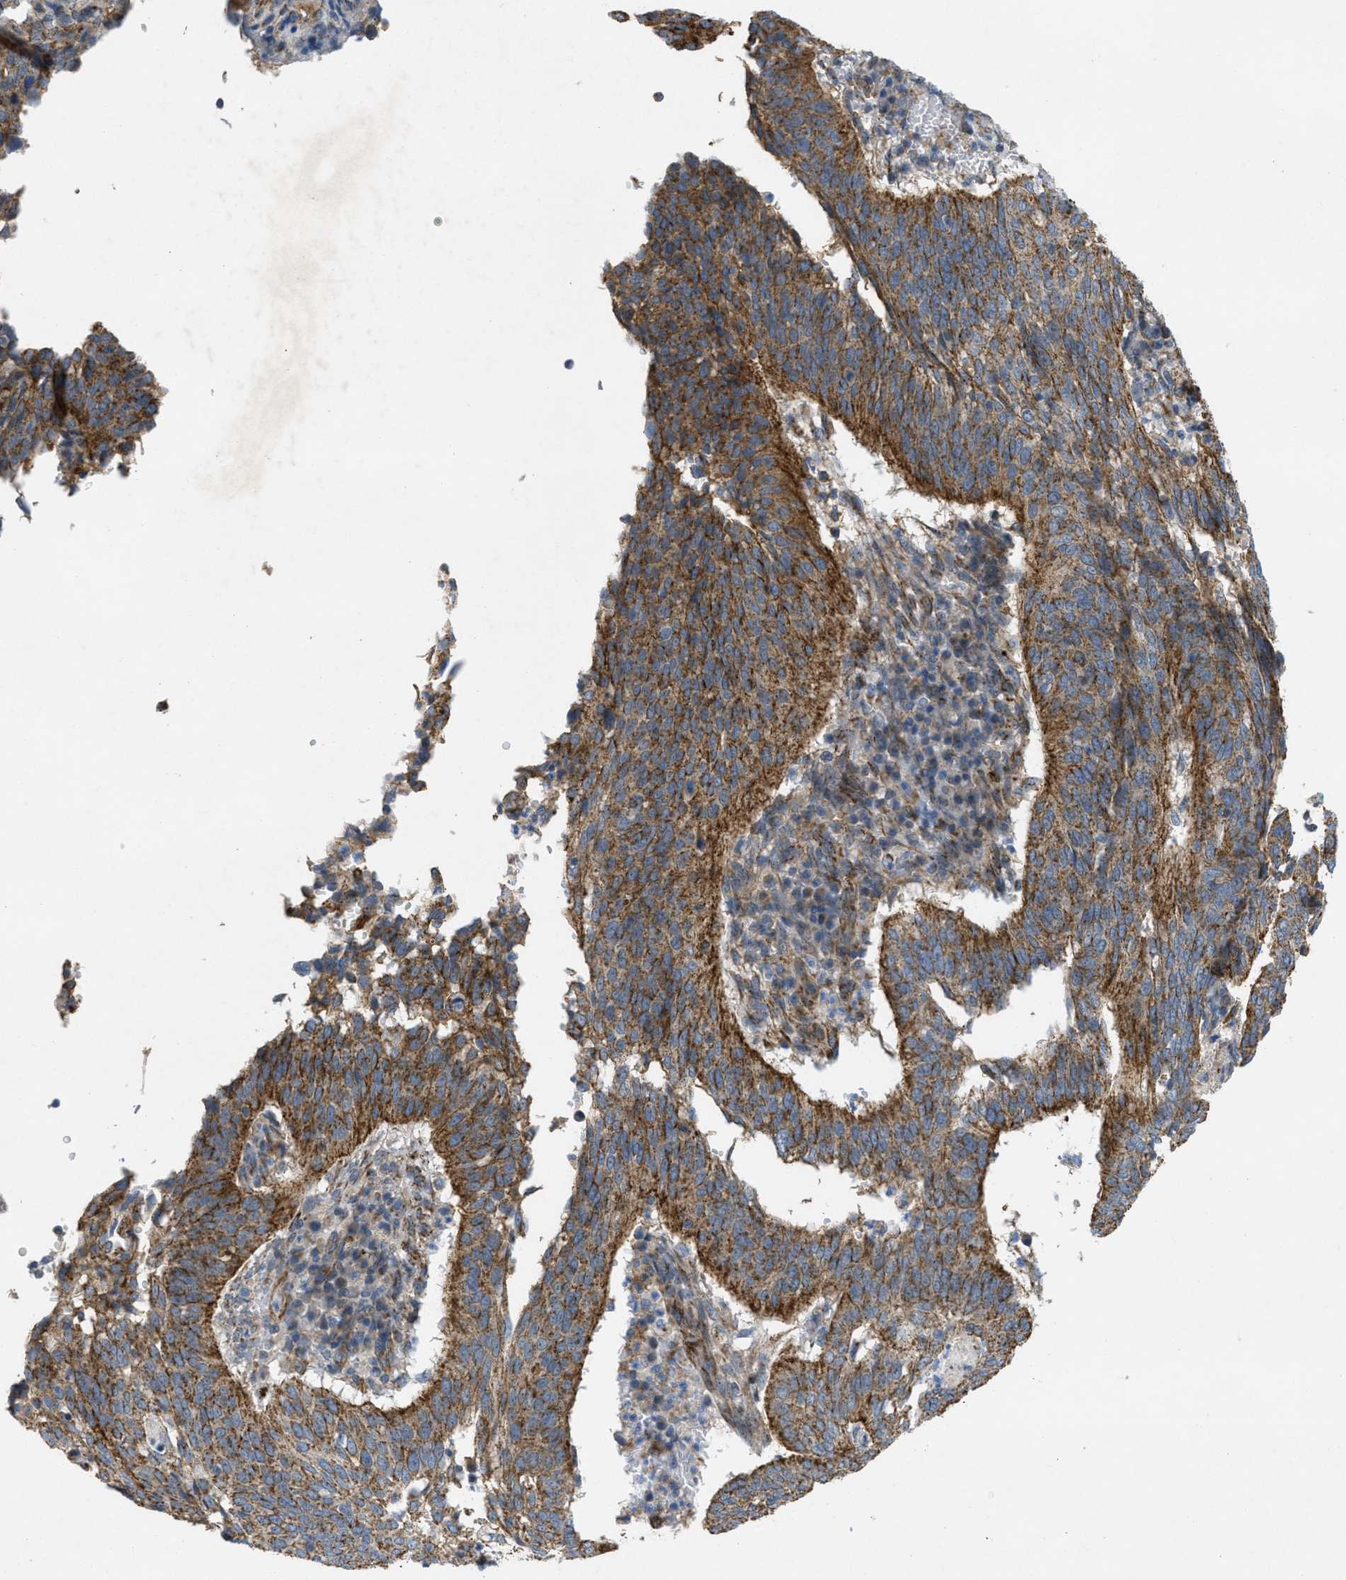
{"staining": {"intensity": "strong", "quantity": ">75%", "location": "cytoplasmic/membranous"}, "tissue": "cervical cancer", "cell_type": "Tumor cells", "image_type": "cancer", "snomed": [{"axis": "morphology", "description": "Normal tissue, NOS"}, {"axis": "morphology", "description": "Squamous cell carcinoma, NOS"}, {"axis": "topography", "description": "Cervix"}], "caption": "Protein expression analysis of human cervical squamous cell carcinoma reveals strong cytoplasmic/membranous staining in approximately >75% of tumor cells.", "gene": "BTN3A1", "patient": {"sex": "female", "age": 39}}